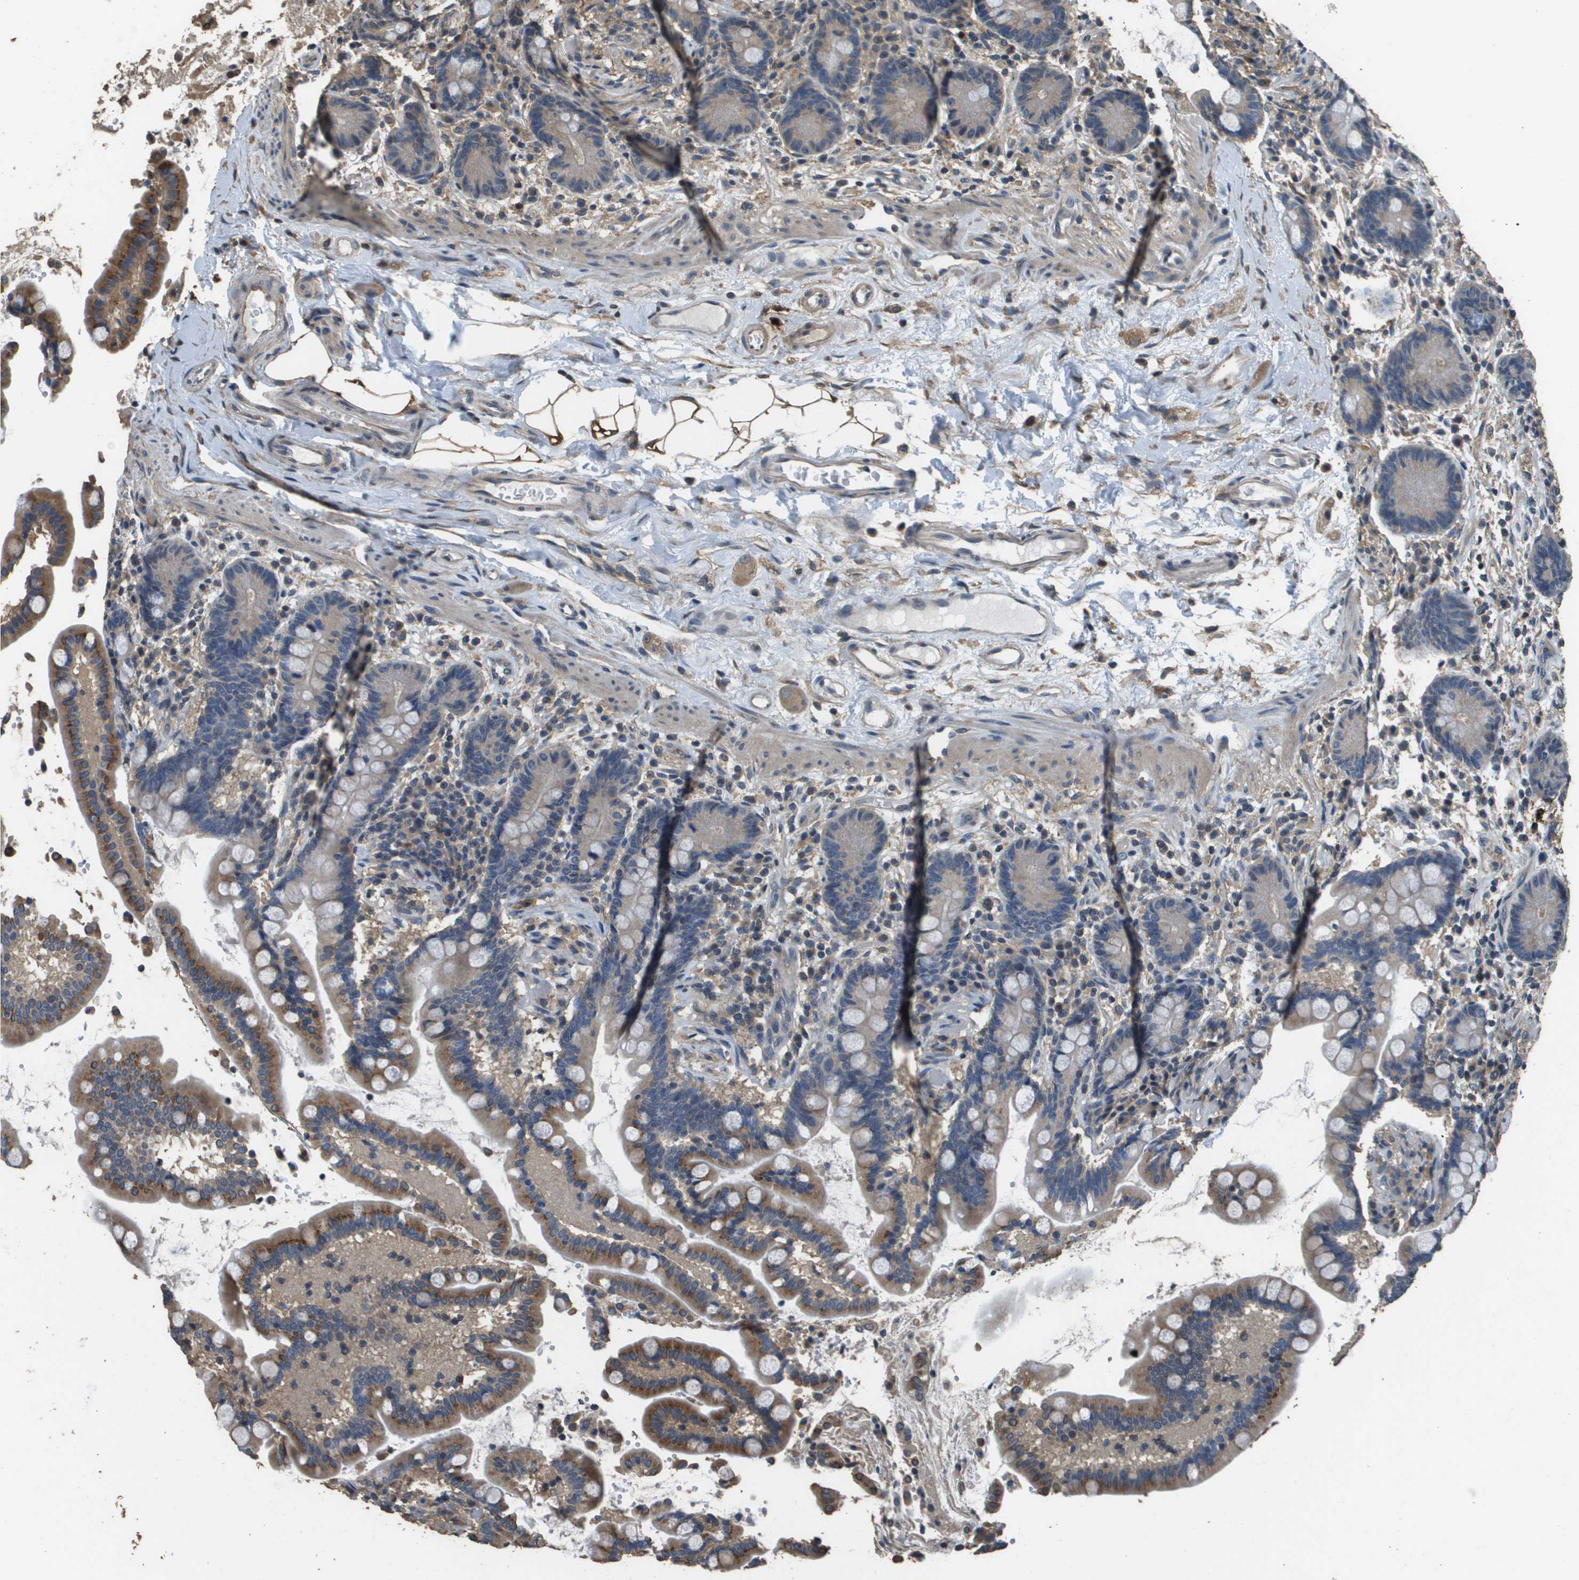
{"staining": {"intensity": "weak", "quantity": ">75%", "location": "cytoplasmic/membranous"}, "tissue": "colon", "cell_type": "Endothelial cells", "image_type": "normal", "snomed": [{"axis": "morphology", "description": "Normal tissue, NOS"}, {"axis": "topography", "description": "Colon"}], "caption": "This micrograph reveals immunohistochemistry (IHC) staining of normal colon, with low weak cytoplasmic/membranous positivity in approximately >75% of endothelial cells.", "gene": "RAB6B", "patient": {"sex": "male", "age": 73}}